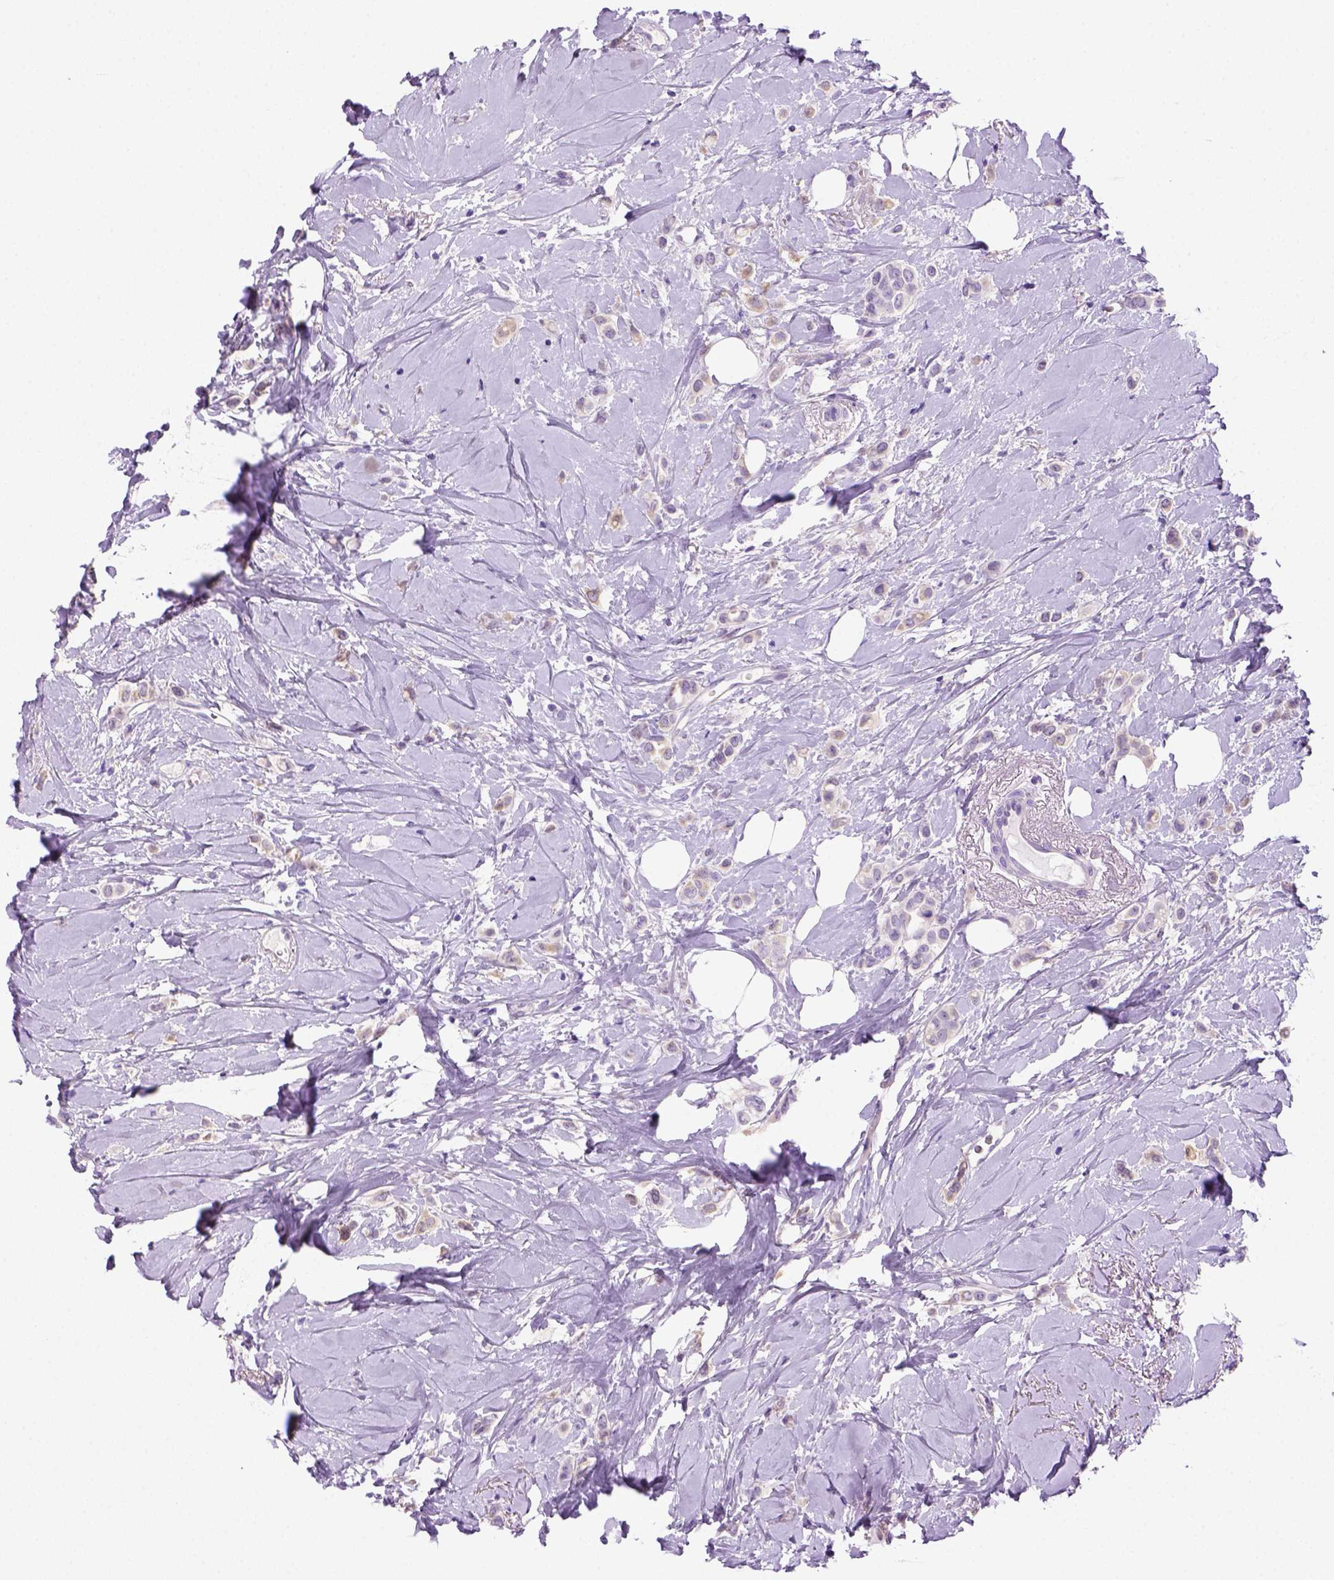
{"staining": {"intensity": "weak", "quantity": "25%-75%", "location": "cytoplasmic/membranous"}, "tissue": "breast cancer", "cell_type": "Tumor cells", "image_type": "cancer", "snomed": [{"axis": "morphology", "description": "Lobular carcinoma"}, {"axis": "topography", "description": "Breast"}], "caption": "This histopathology image displays immunohistochemistry (IHC) staining of human breast cancer, with low weak cytoplasmic/membranous positivity in about 25%-75% of tumor cells.", "gene": "DNAH11", "patient": {"sex": "female", "age": 66}}